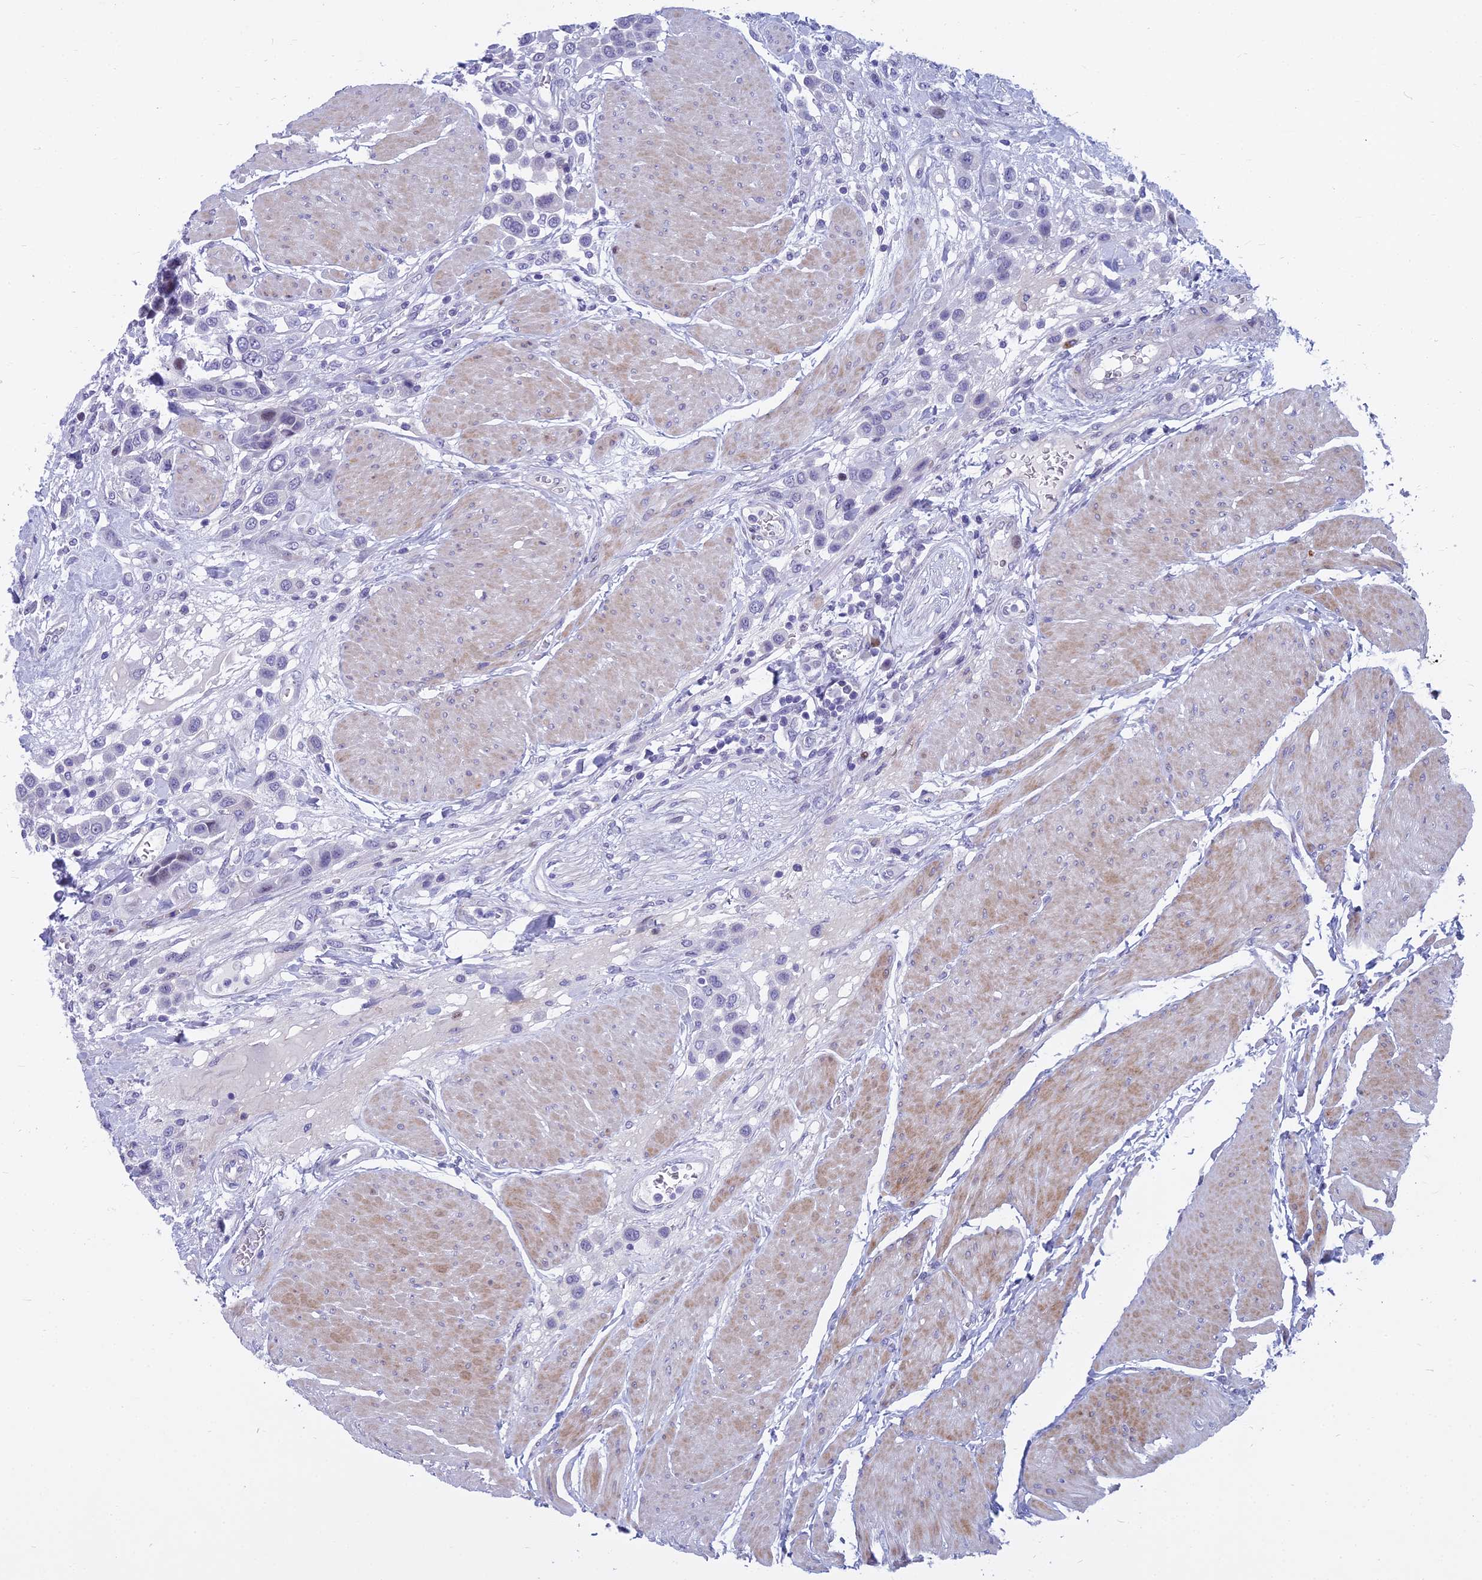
{"staining": {"intensity": "negative", "quantity": "none", "location": "none"}, "tissue": "urothelial cancer", "cell_type": "Tumor cells", "image_type": "cancer", "snomed": [{"axis": "morphology", "description": "Urothelial carcinoma, High grade"}, {"axis": "topography", "description": "Urinary bladder"}], "caption": "Tumor cells are negative for protein expression in human urothelial cancer.", "gene": "MYBPC2", "patient": {"sex": "male", "age": 50}}